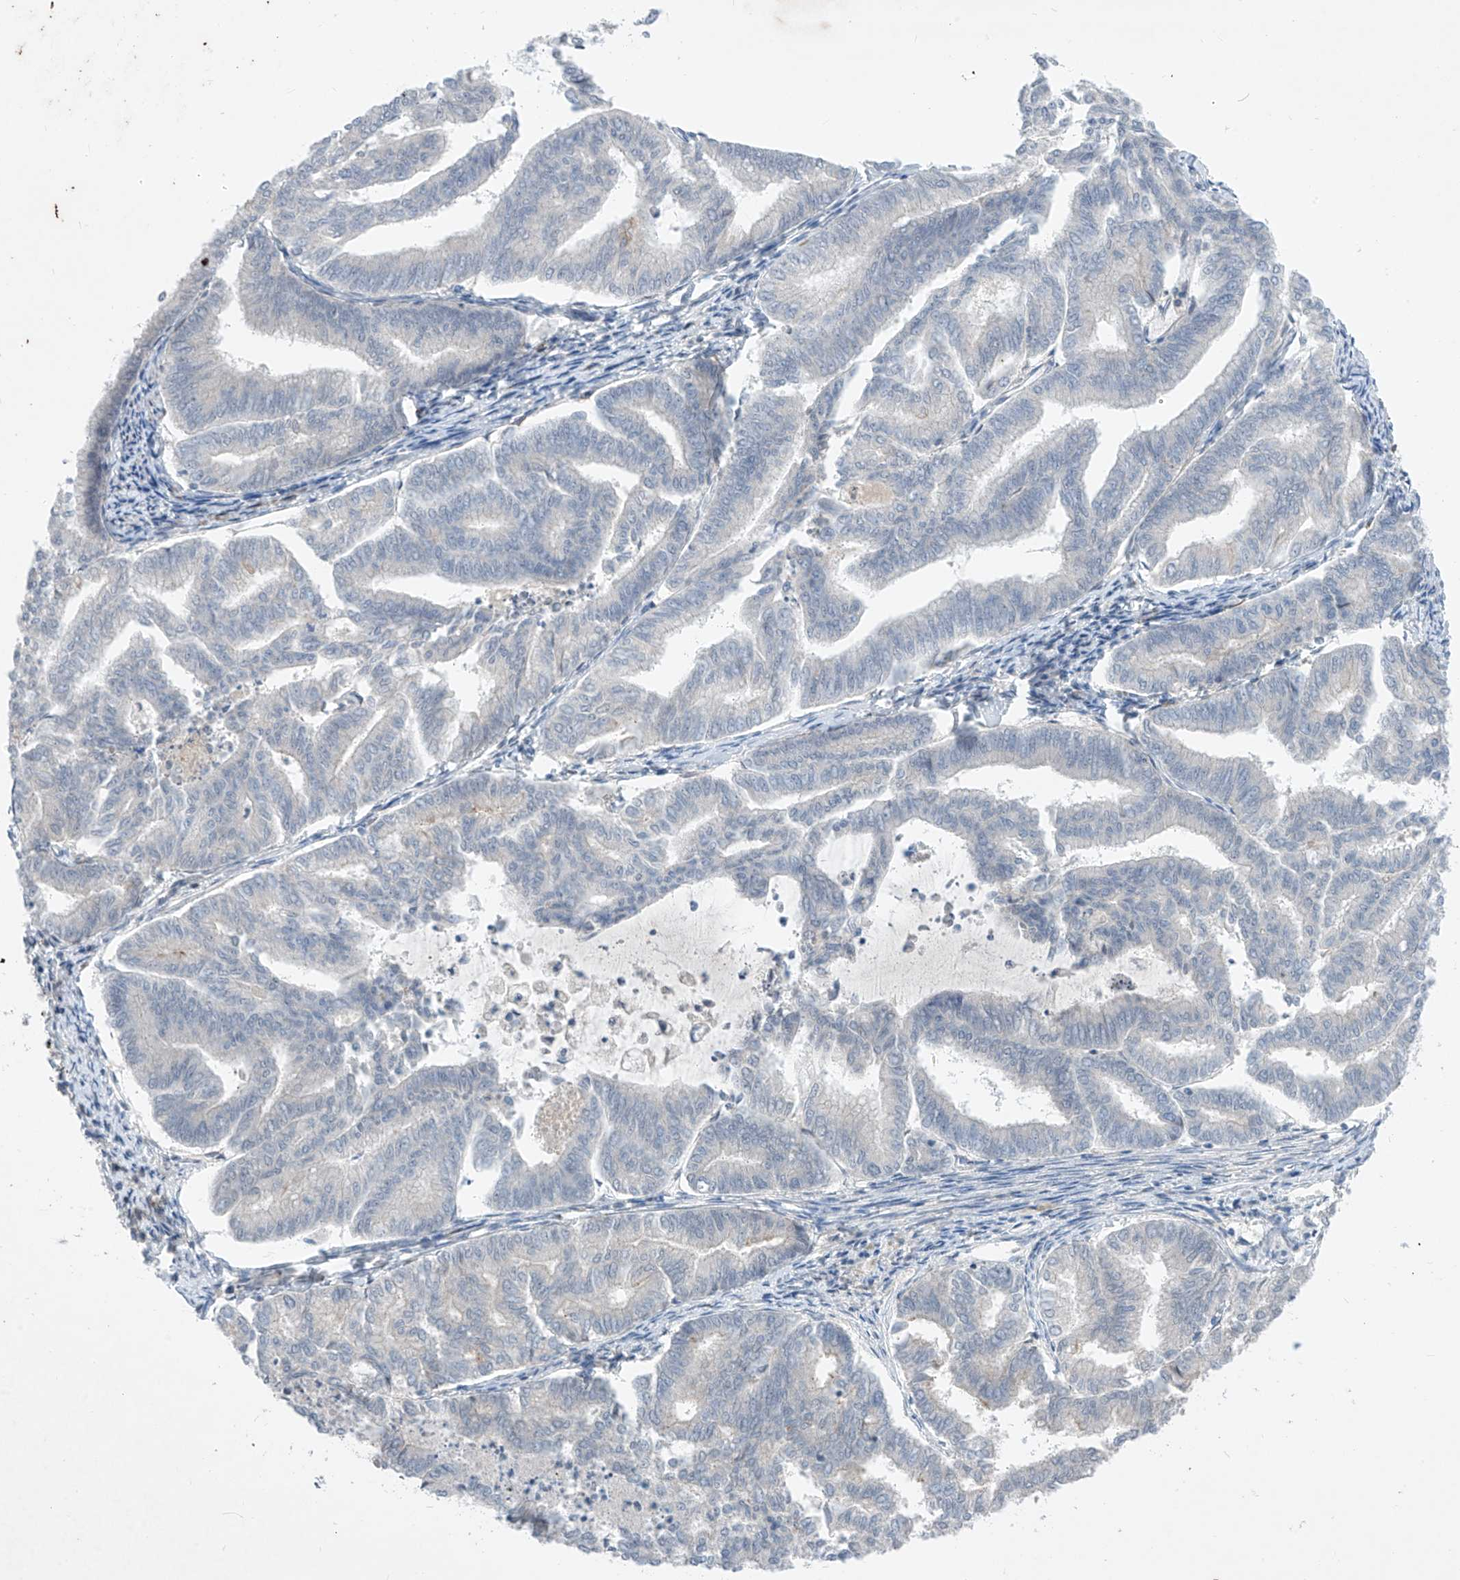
{"staining": {"intensity": "negative", "quantity": "none", "location": "none"}, "tissue": "endometrial cancer", "cell_type": "Tumor cells", "image_type": "cancer", "snomed": [{"axis": "morphology", "description": "Adenocarcinoma, NOS"}, {"axis": "topography", "description": "Endometrium"}], "caption": "Endometrial cancer was stained to show a protein in brown. There is no significant expression in tumor cells.", "gene": "ABLIM2", "patient": {"sex": "female", "age": 79}}